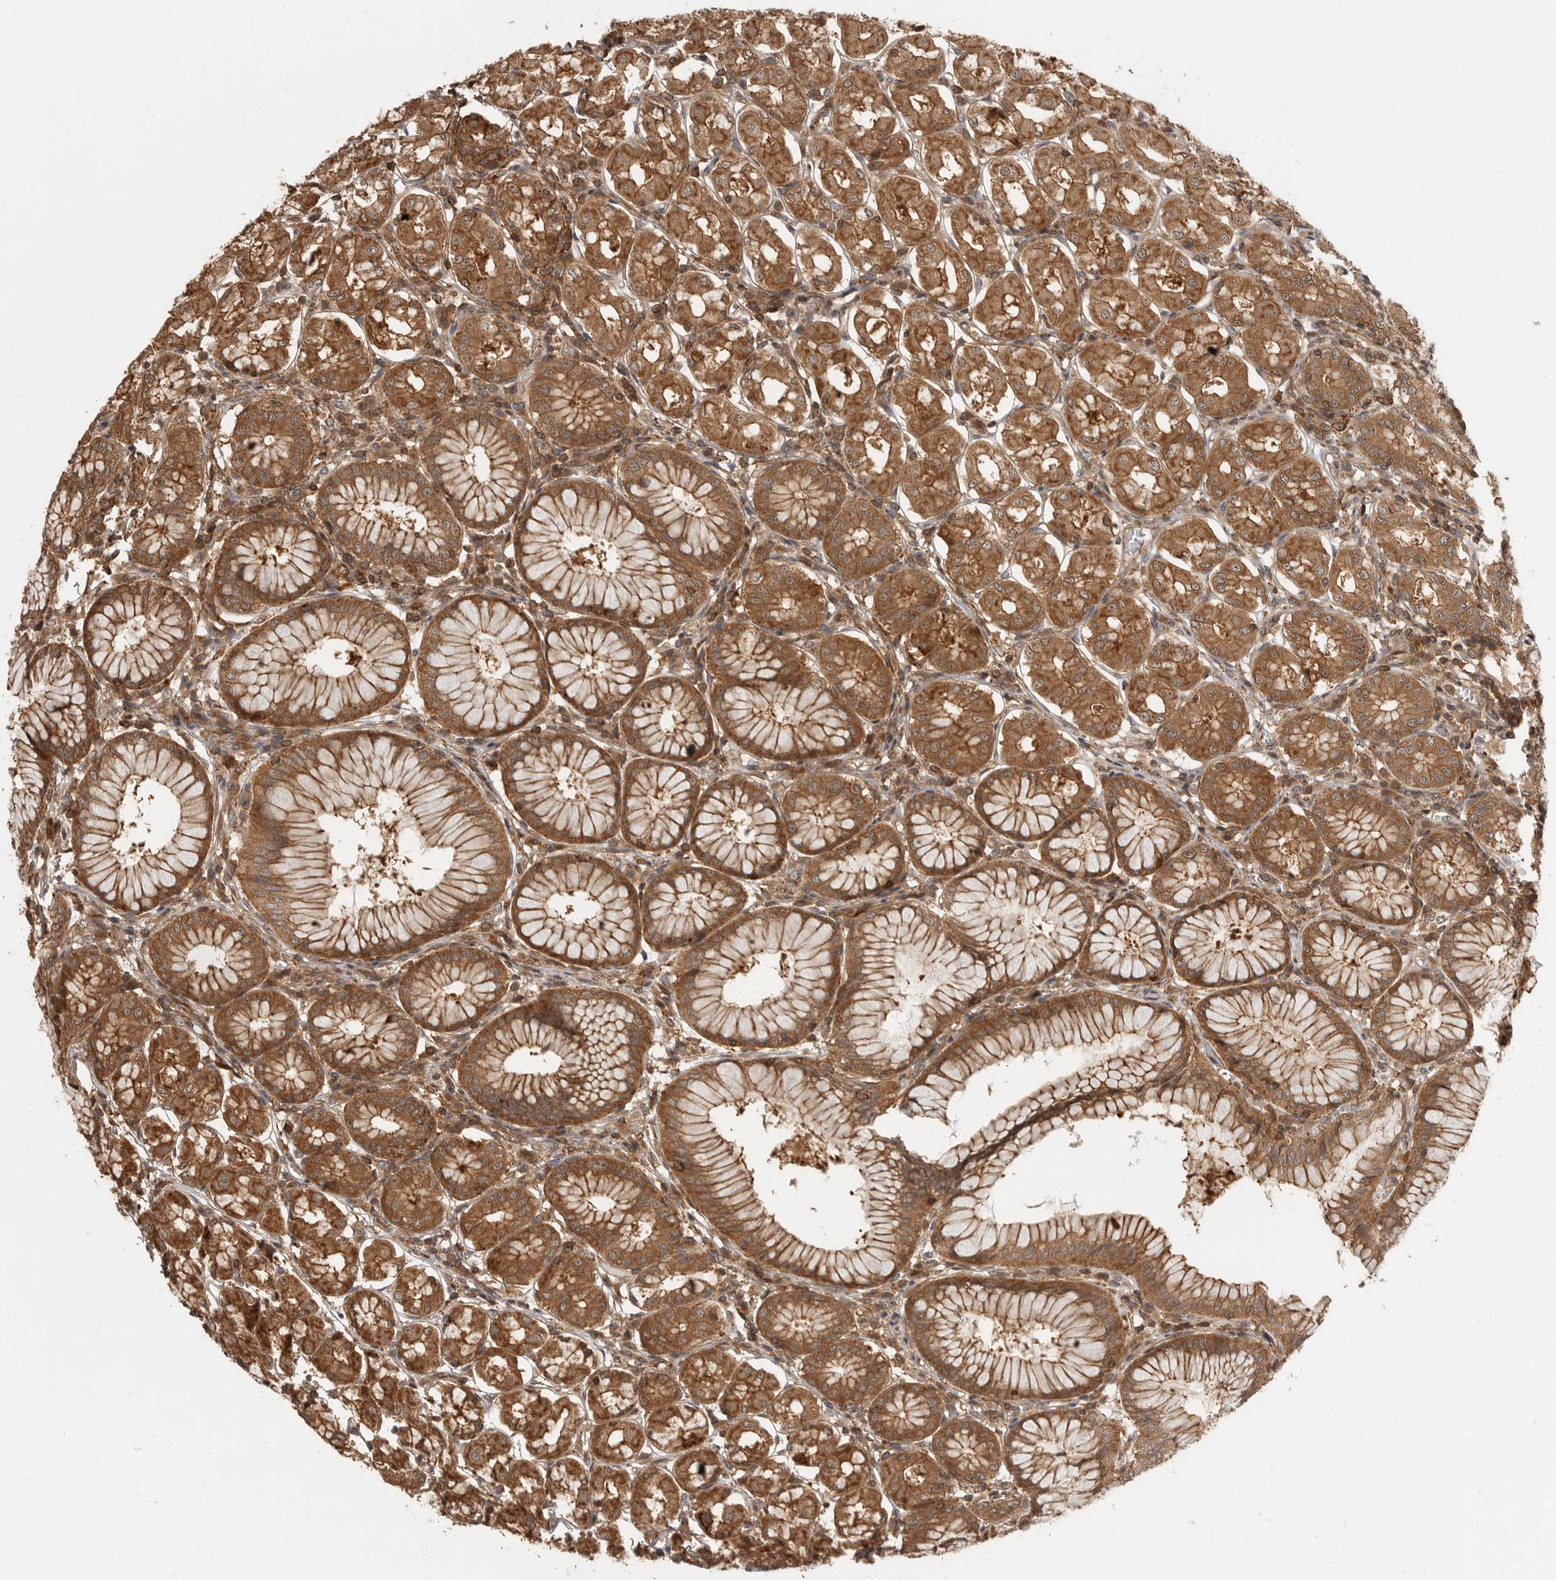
{"staining": {"intensity": "moderate", "quantity": ">75%", "location": "cytoplasmic/membranous,nuclear"}, "tissue": "stomach", "cell_type": "Glandular cells", "image_type": "normal", "snomed": [{"axis": "morphology", "description": "Normal tissue, NOS"}, {"axis": "topography", "description": "Stomach, lower"}], "caption": "Immunohistochemistry of normal human stomach exhibits medium levels of moderate cytoplasmic/membranous,nuclear expression in approximately >75% of glandular cells. (Stains: DAB (3,3'-diaminobenzidine) in brown, nuclei in blue, Microscopy: brightfield microscopy at high magnification).", "gene": "ERN1", "patient": {"sex": "female", "age": 56}}